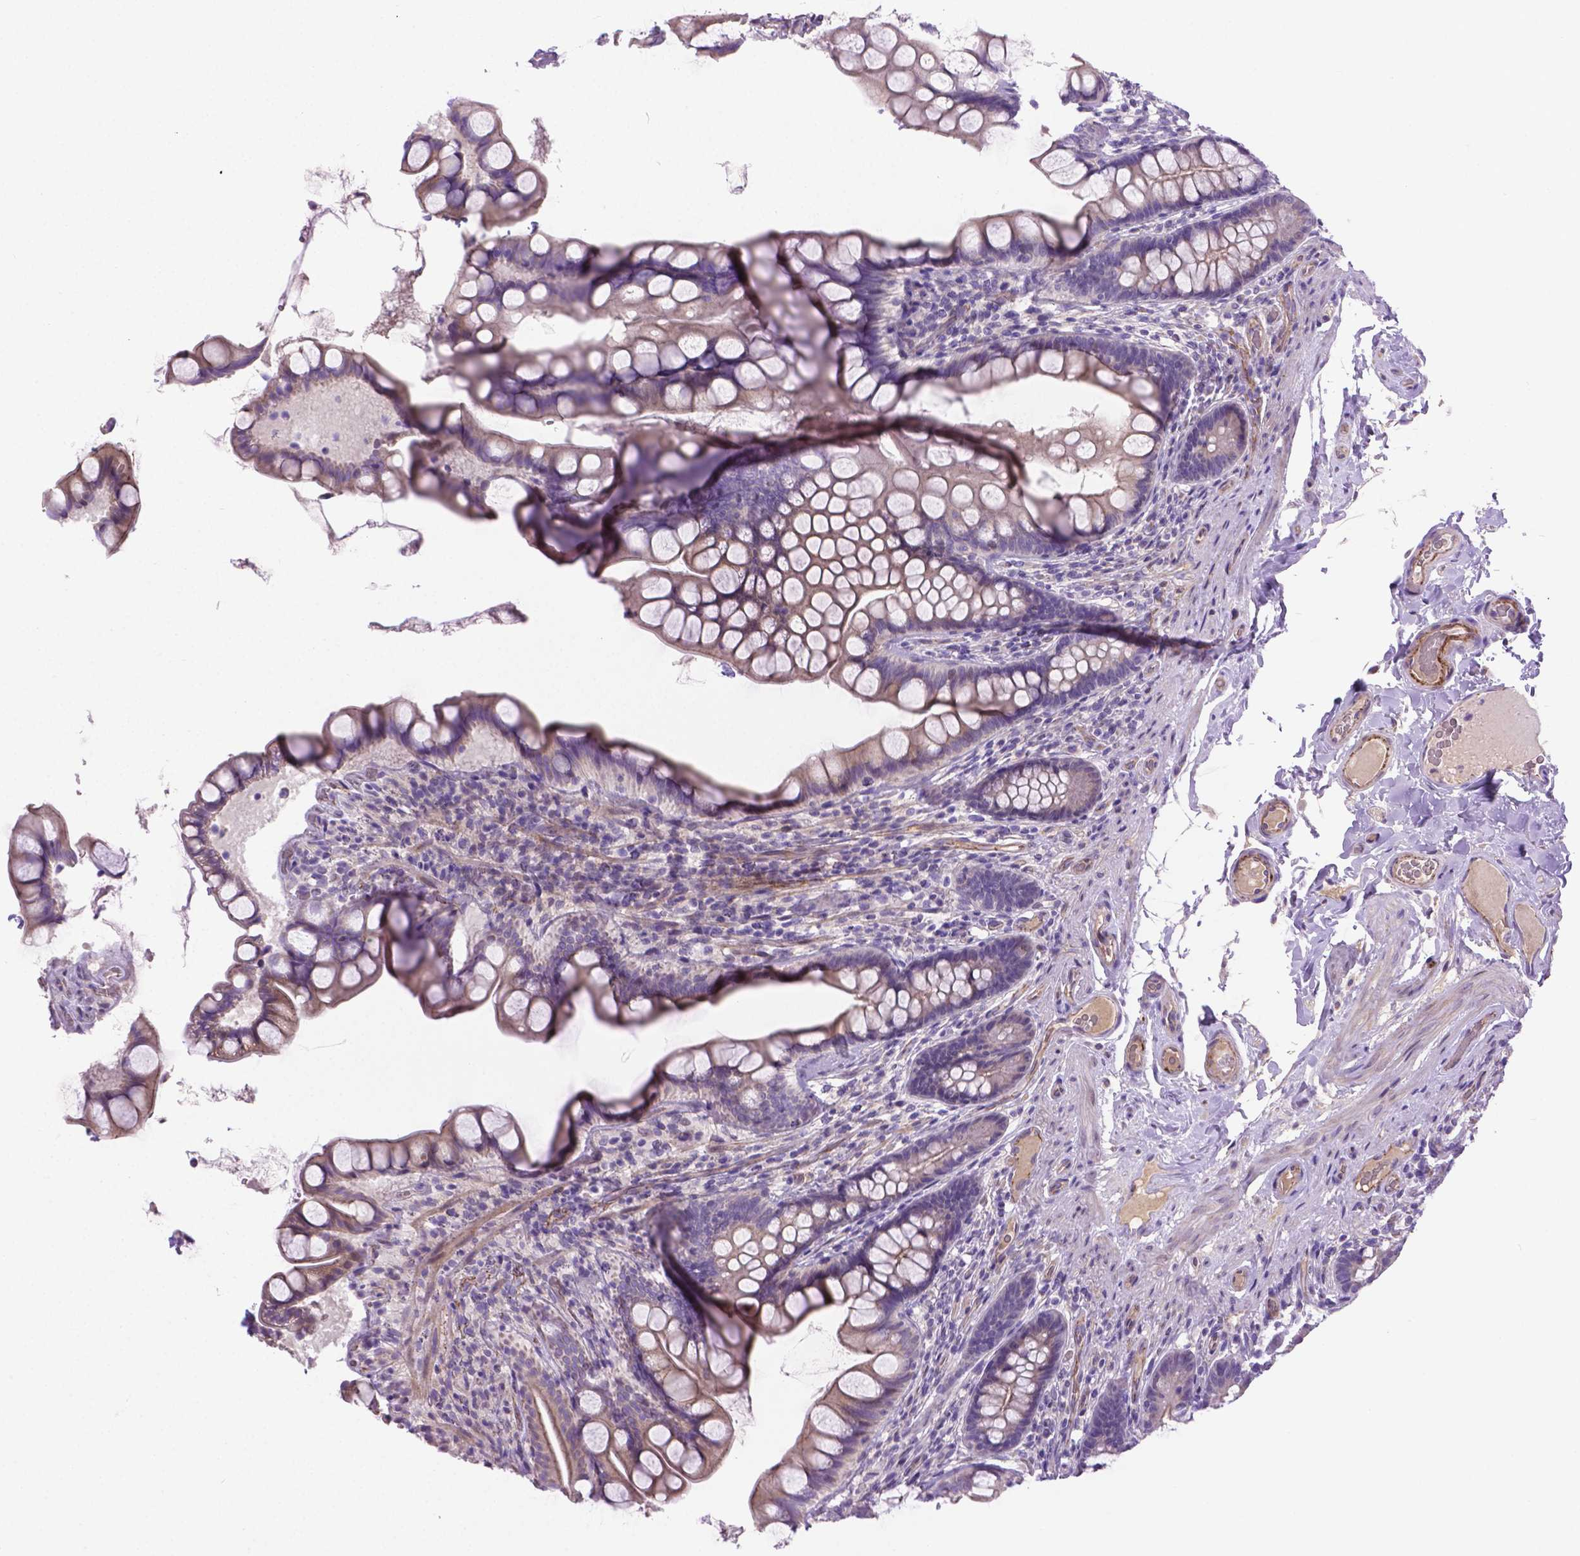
{"staining": {"intensity": "weak", "quantity": "25%-75%", "location": "cytoplasmic/membranous"}, "tissue": "small intestine", "cell_type": "Glandular cells", "image_type": "normal", "snomed": [{"axis": "morphology", "description": "Normal tissue, NOS"}, {"axis": "topography", "description": "Small intestine"}], "caption": "Unremarkable small intestine was stained to show a protein in brown. There is low levels of weak cytoplasmic/membranous staining in about 25%-75% of glandular cells. The staining was performed using DAB (3,3'-diaminobenzidine) to visualize the protein expression in brown, while the nuclei were stained in blue with hematoxylin (Magnification: 20x).", "gene": "CCER2", "patient": {"sex": "male", "age": 70}}